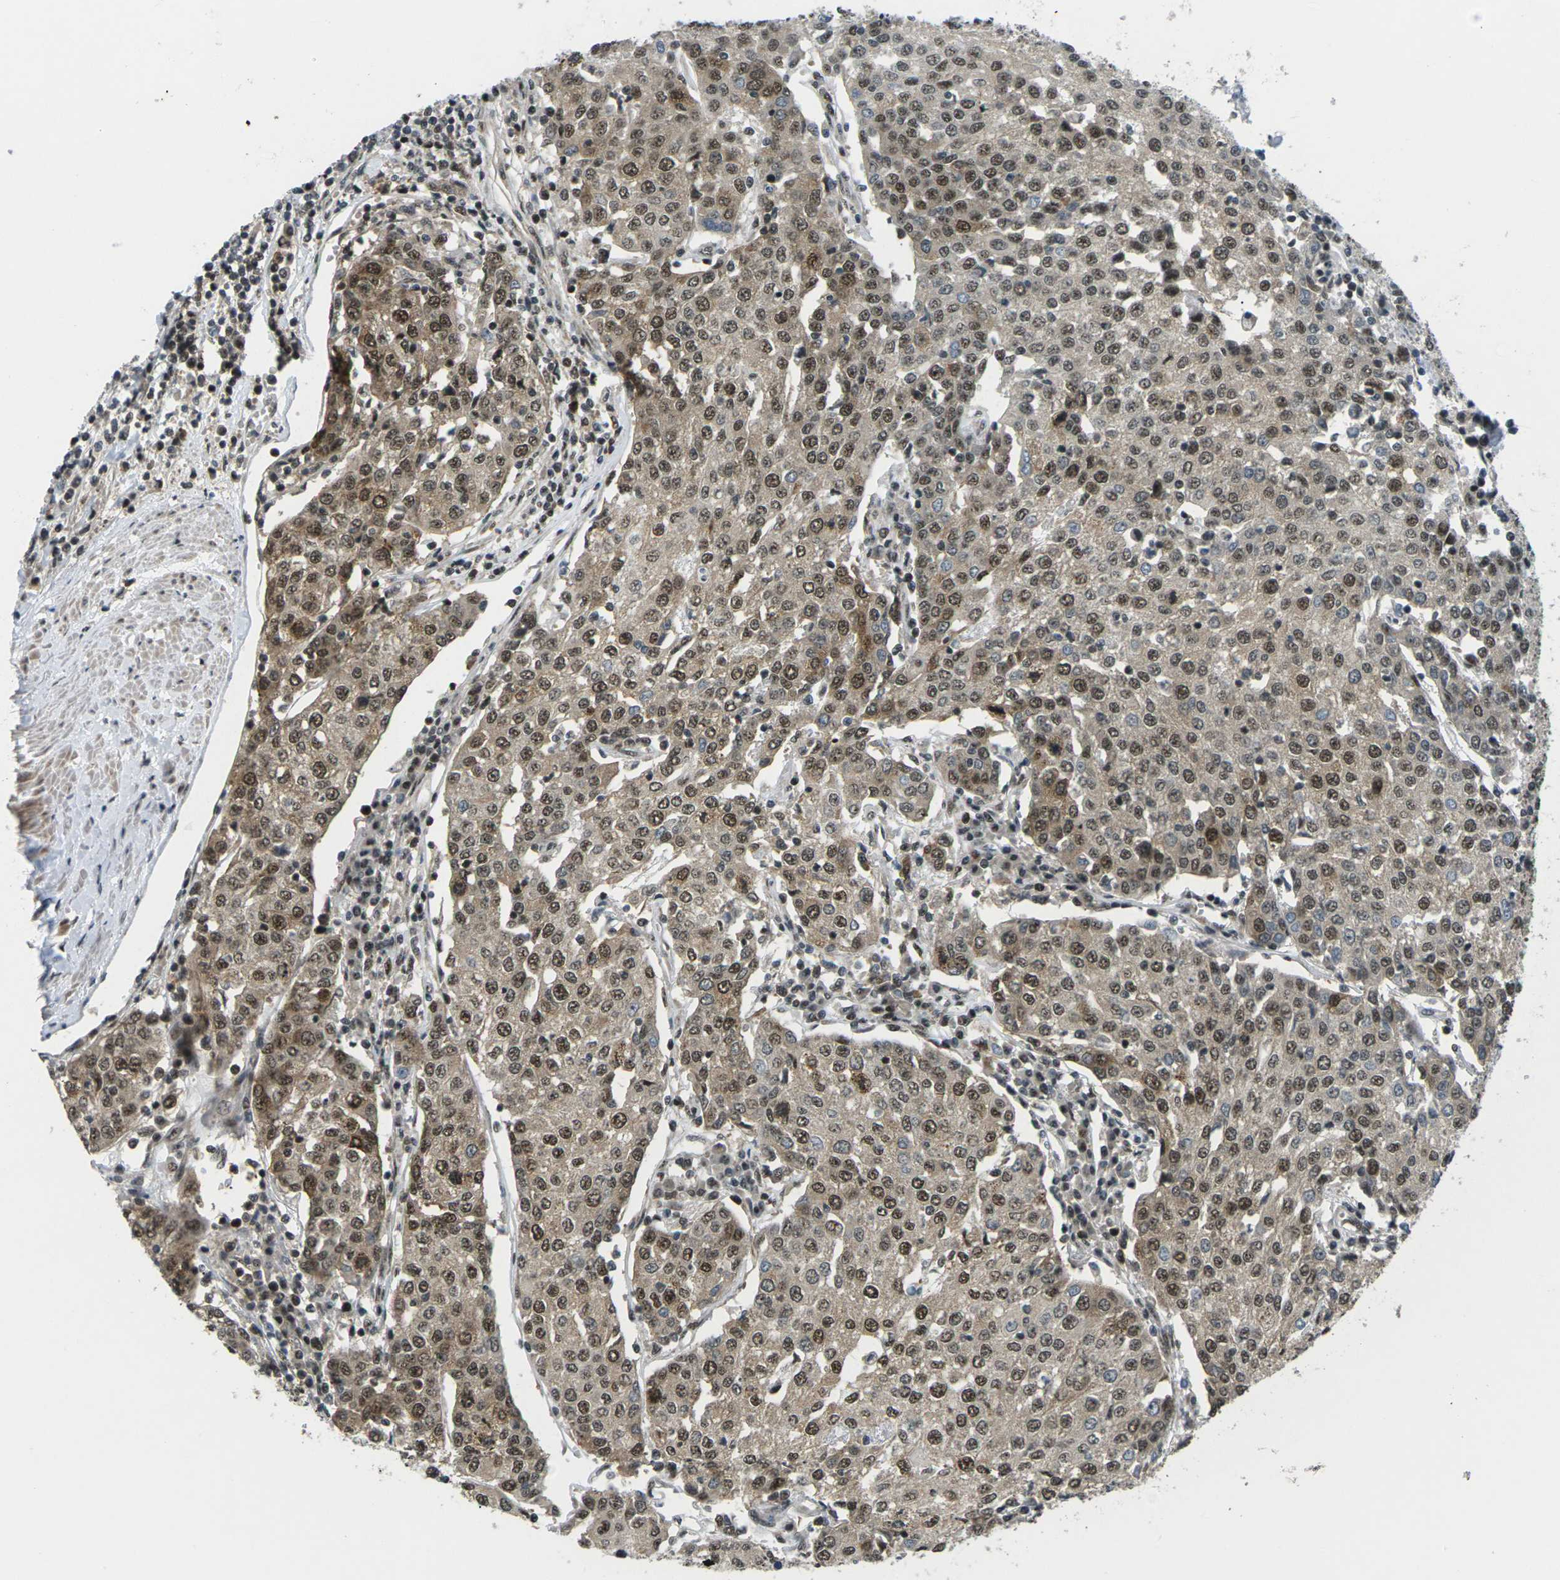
{"staining": {"intensity": "moderate", "quantity": ">75%", "location": "cytoplasmic/membranous,nuclear"}, "tissue": "urothelial cancer", "cell_type": "Tumor cells", "image_type": "cancer", "snomed": [{"axis": "morphology", "description": "Urothelial carcinoma, High grade"}, {"axis": "topography", "description": "Urinary bladder"}], "caption": "DAB (3,3'-diaminobenzidine) immunohistochemical staining of human urothelial cancer shows moderate cytoplasmic/membranous and nuclear protein staining in approximately >75% of tumor cells.", "gene": "UBE2S", "patient": {"sex": "female", "age": 85}}